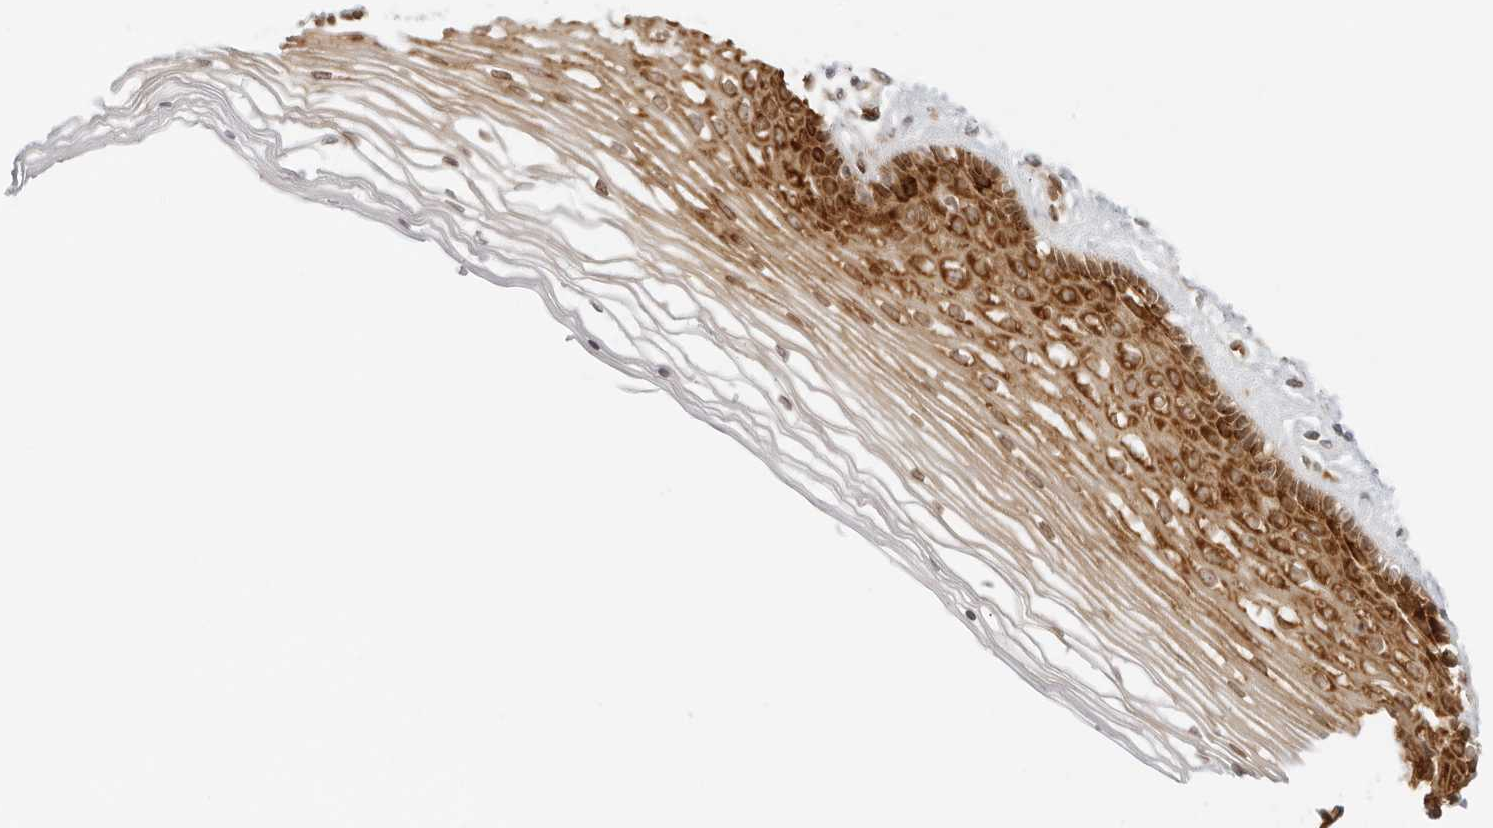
{"staining": {"intensity": "strong", "quantity": ">75%", "location": "cytoplasmic/membranous"}, "tissue": "vagina", "cell_type": "Squamous epithelial cells", "image_type": "normal", "snomed": [{"axis": "morphology", "description": "Normal tissue, NOS"}, {"axis": "topography", "description": "Vagina"}], "caption": "This histopathology image exhibits immunohistochemistry (IHC) staining of unremarkable human vagina, with high strong cytoplasmic/membranous expression in approximately >75% of squamous epithelial cells.", "gene": "EIF4G1", "patient": {"sex": "female", "age": 46}}